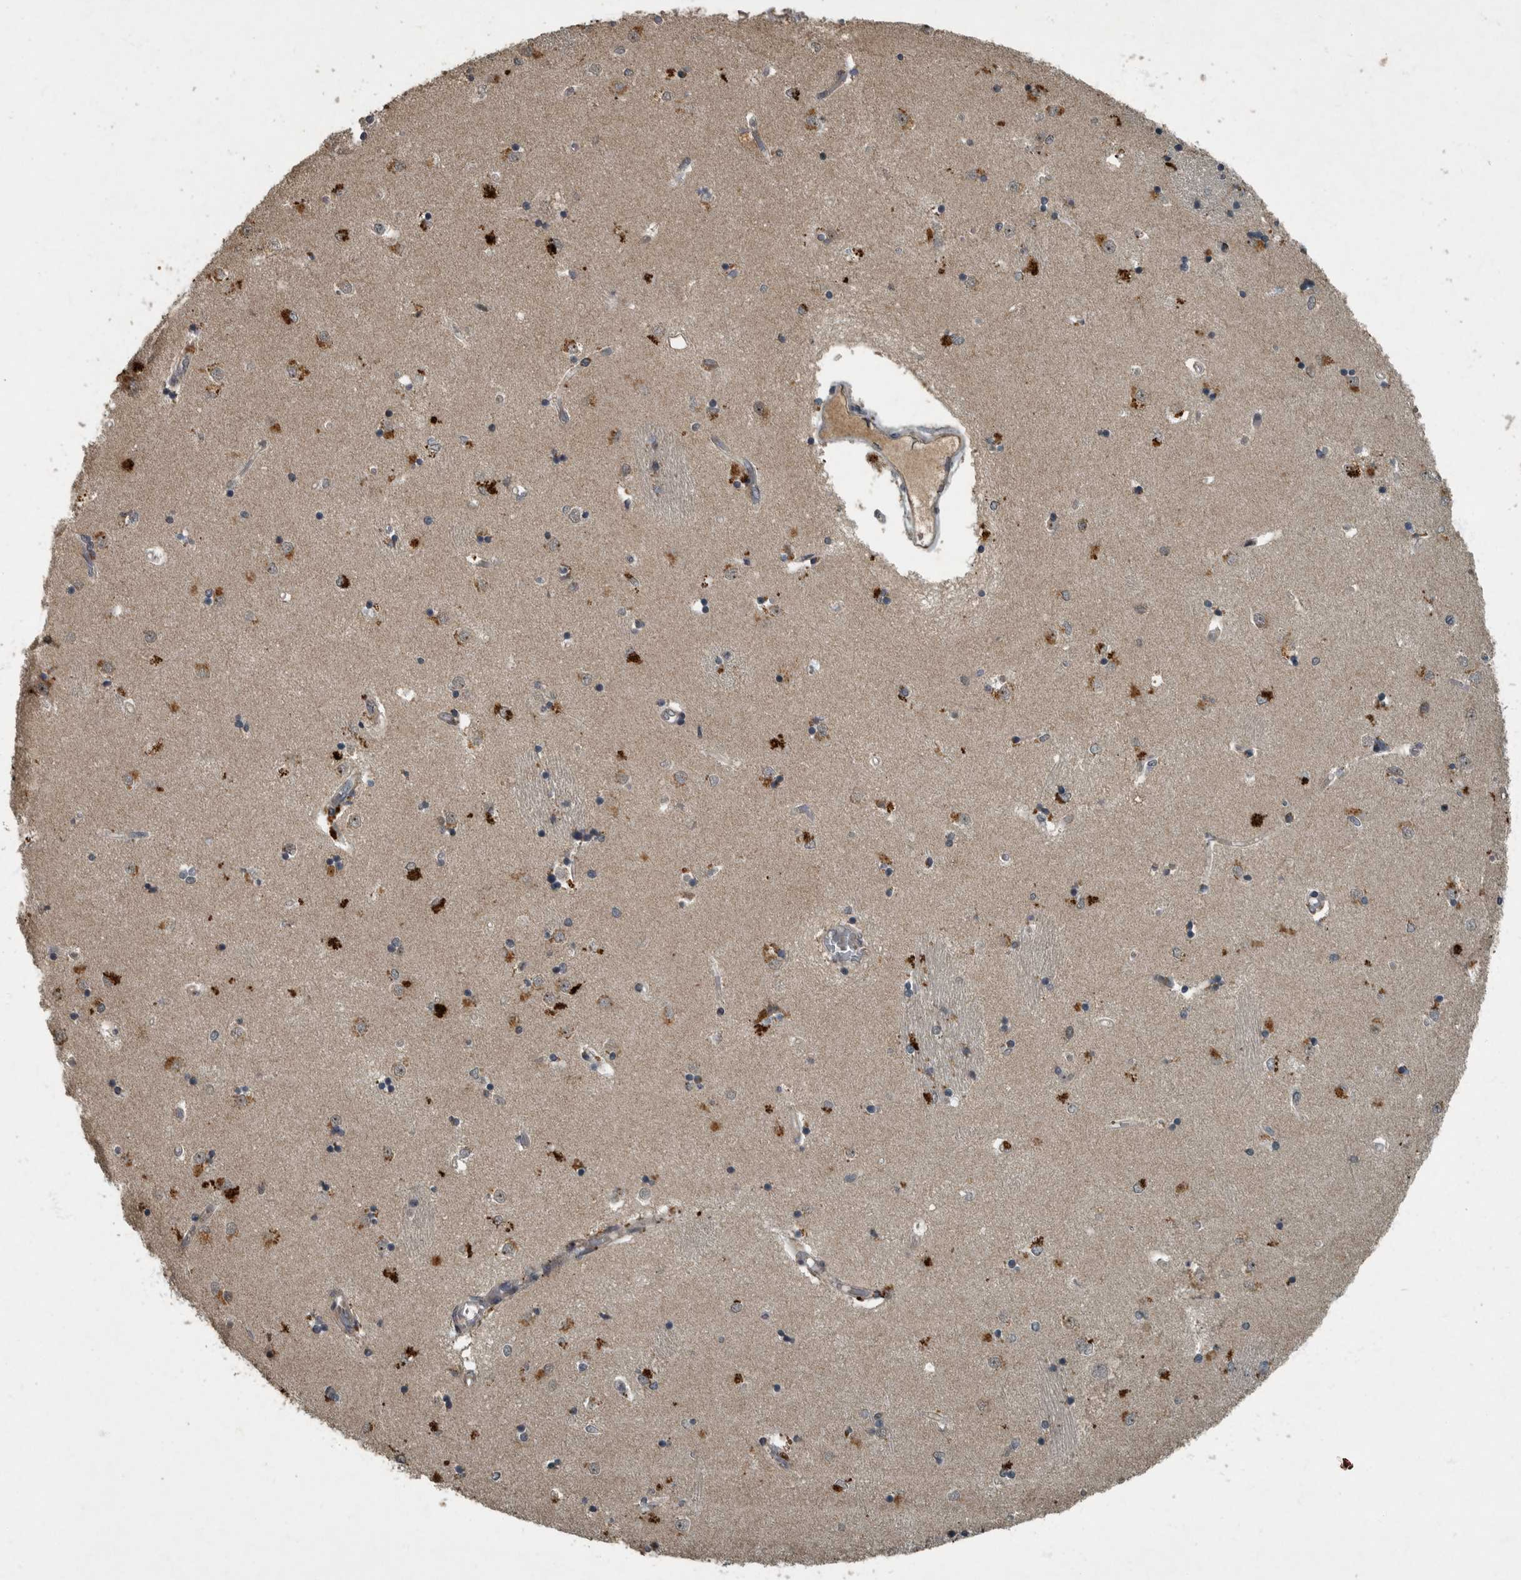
{"staining": {"intensity": "moderate", "quantity": "<25%", "location": "cytoplasmic/membranous"}, "tissue": "caudate", "cell_type": "Glial cells", "image_type": "normal", "snomed": [{"axis": "morphology", "description": "Normal tissue, NOS"}, {"axis": "topography", "description": "Lateral ventricle wall"}], "caption": "The immunohistochemical stain highlights moderate cytoplasmic/membranous expression in glial cells of benign caudate.", "gene": "FOXO1", "patient": {"sex": "male", "age": 45}}